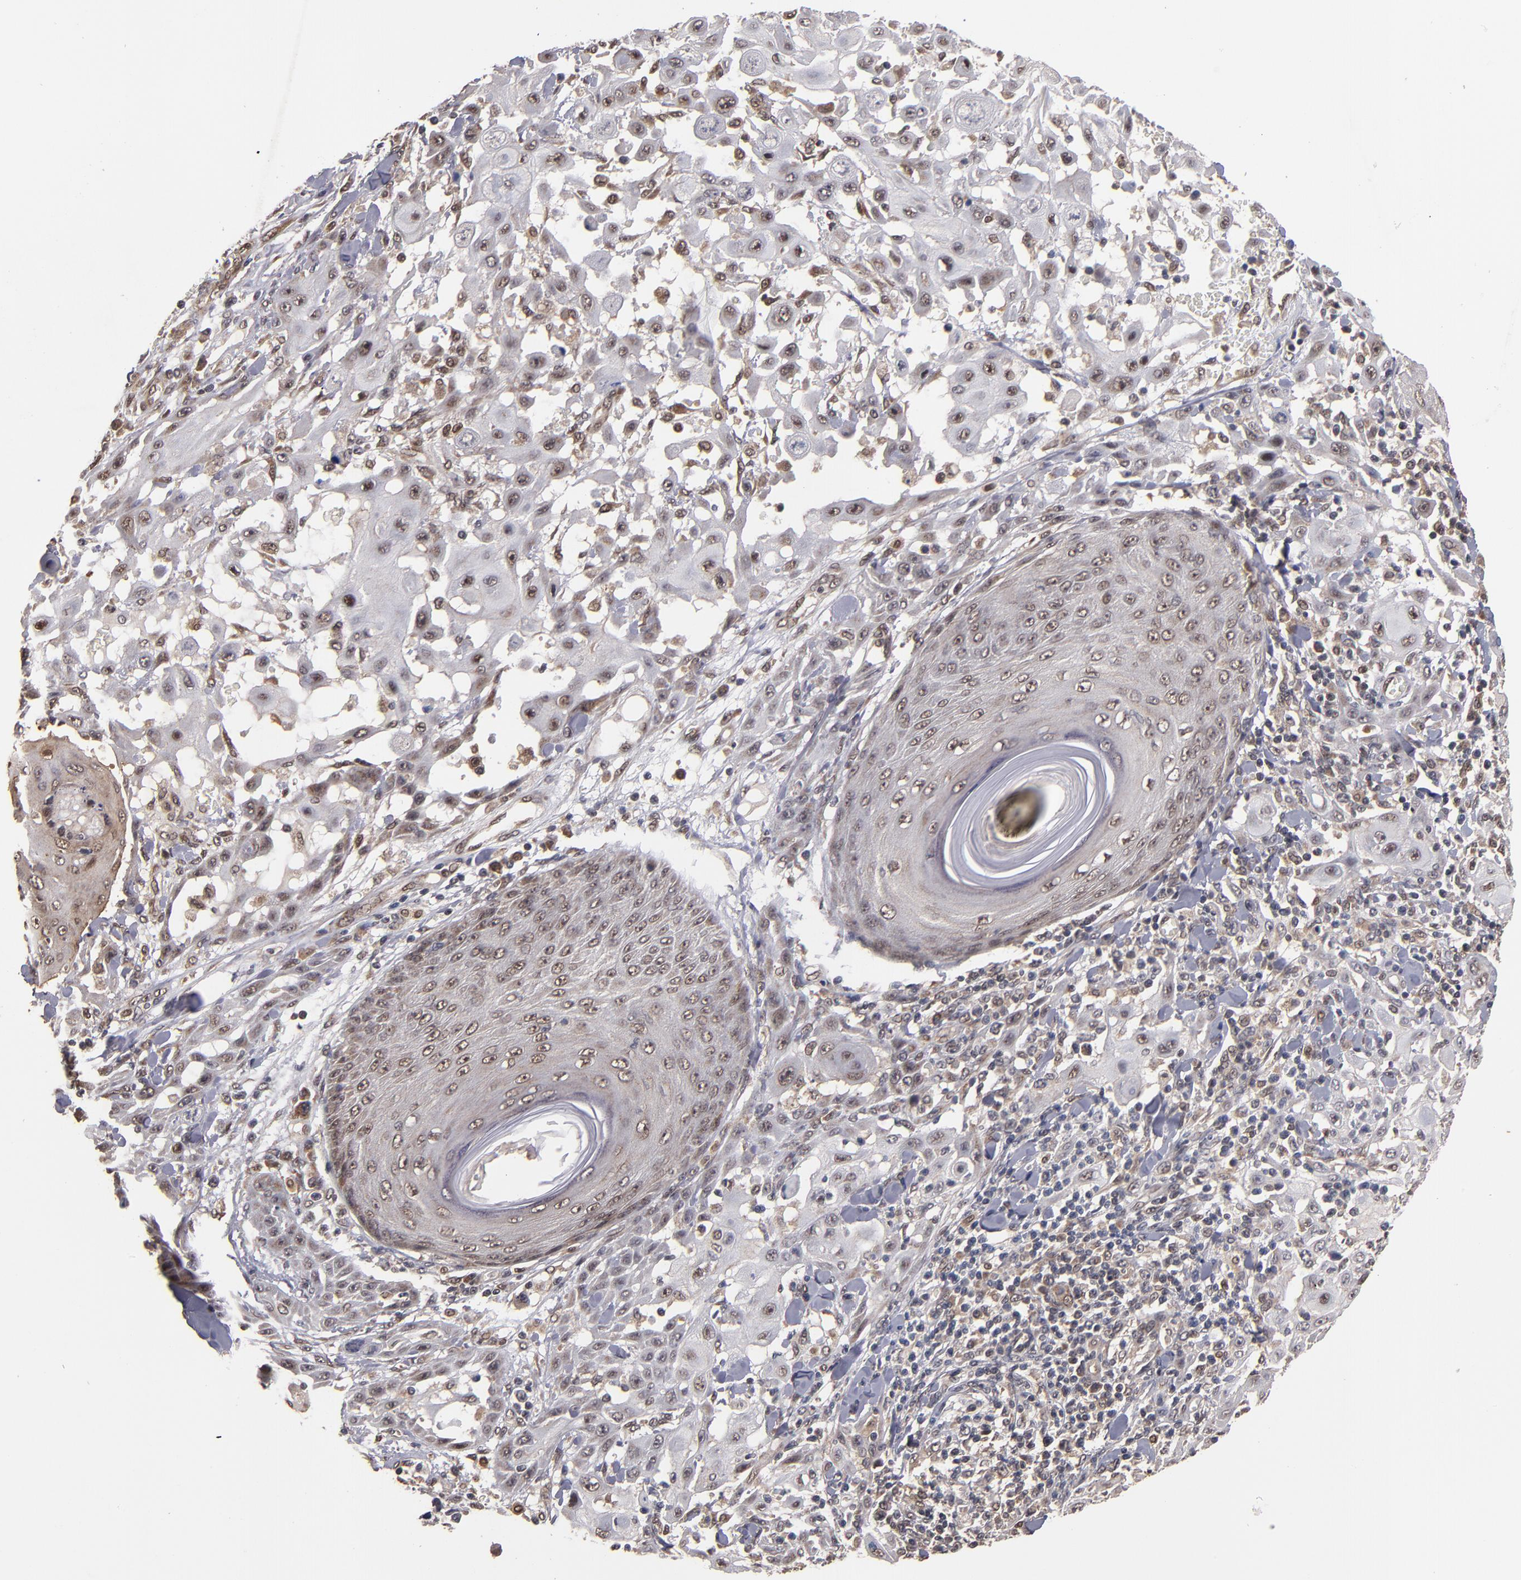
{"staining": {"intensity": "weak", "quantity": ">75%", "location": "nuclear"}, "tissue": "skin cancer", "cell_type": "Tumor cells", "image_type": "cancer", "snomed": [{"axis": "morphology", "description": "Squamous cell carcinoma, NOS"}, {"axis": "topography", "description": "Skin"}], "caption": "The histopathology image exhibits staining of skin cancer, revealing weak nuclear protein expression (brown color) within tumor cells. Using DAB (3,3'-diaminobenzidine) (brown) and hematoxylin (blue) stains, captured at high magnification using brightfield microscopy.", "gene": "CUL5", "patient": {"sex": "male", "age": 24}}